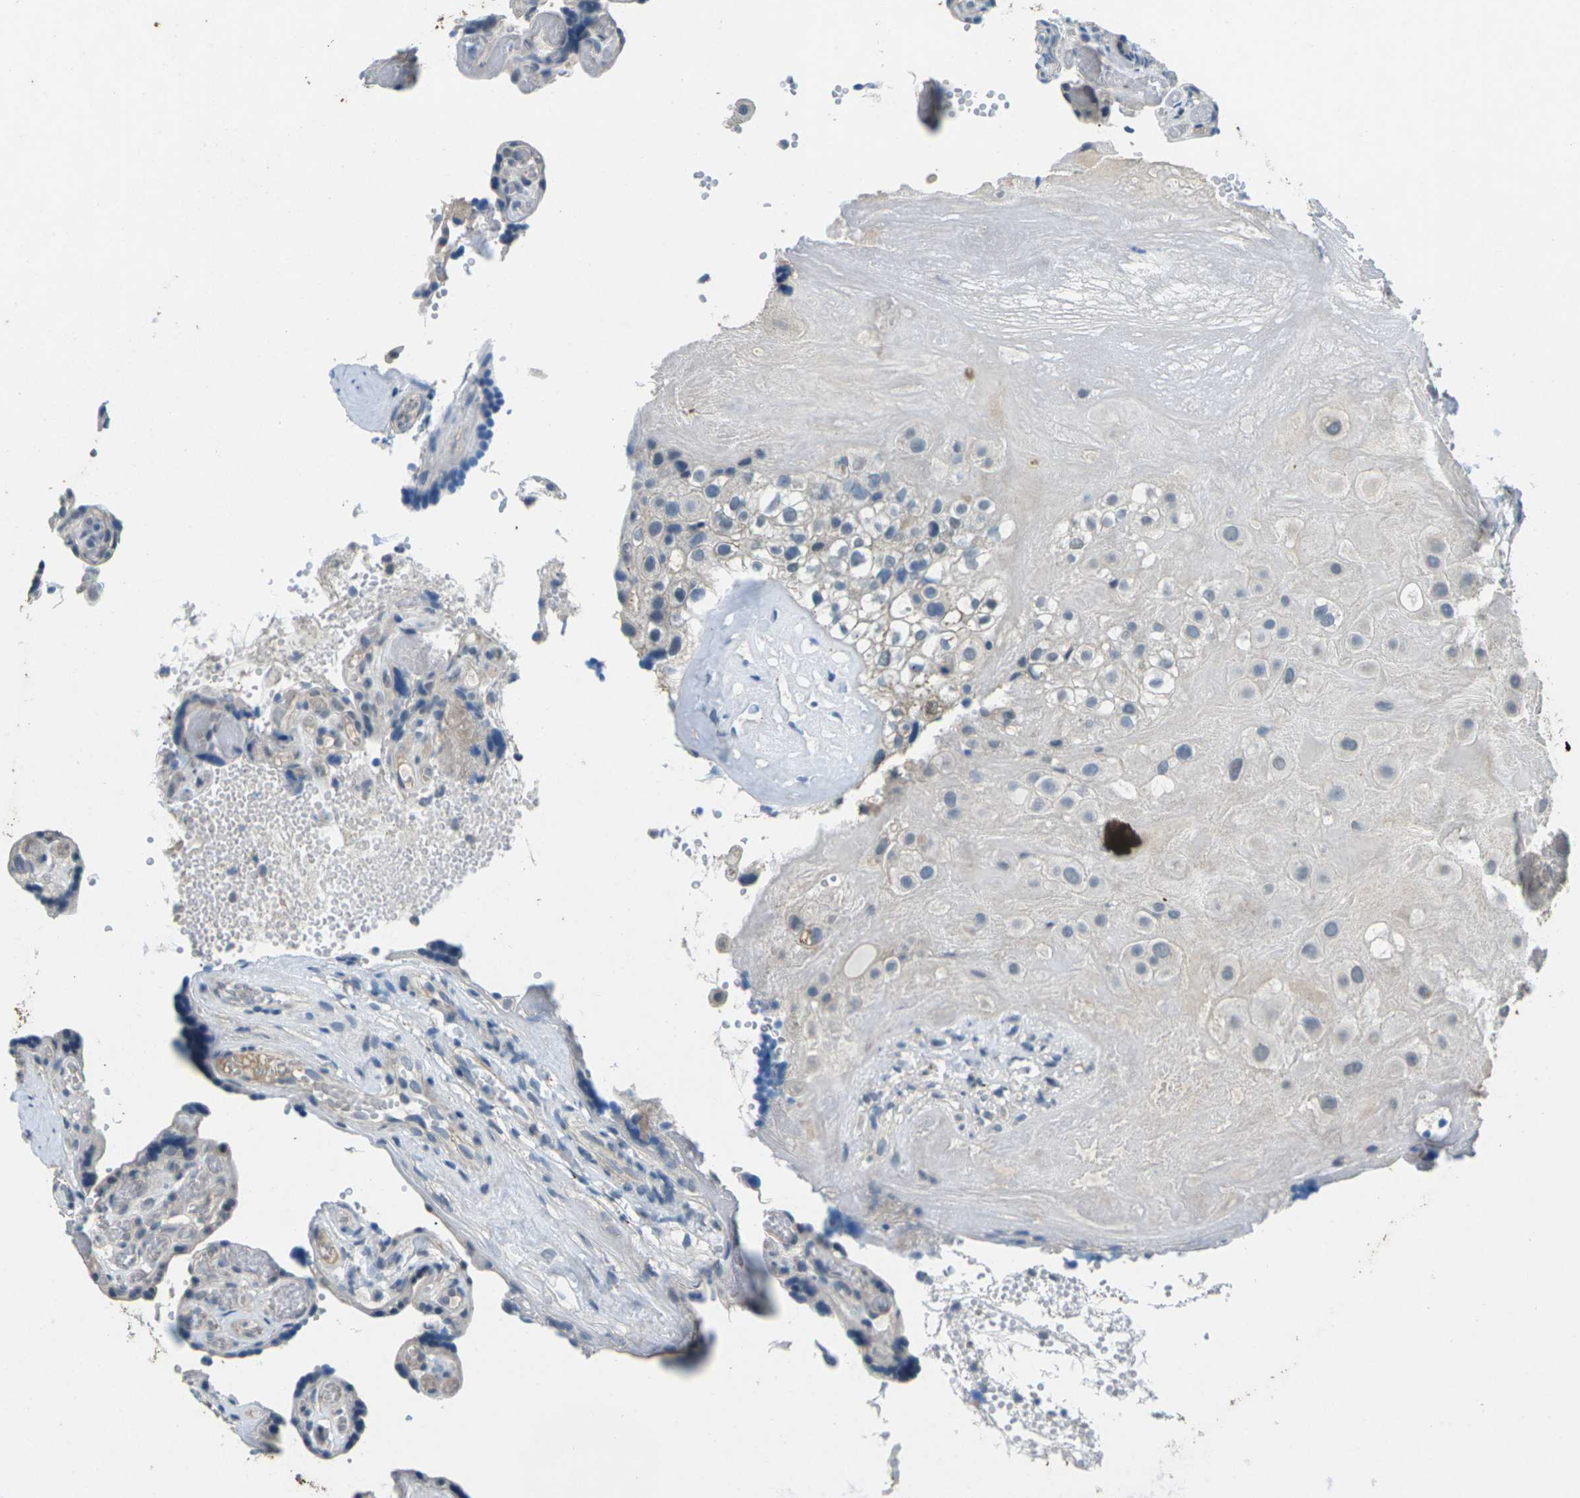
{"staining": {"intensity": "negative", "quantity": "none", "location": "none"}, "tissue": "placenta", "cell_type": "Decidual cells", "image_type": "normal", "snomed": [{"axis": "morphology", "description": "Normal tissue, NOS"}, {"axis": "topography", "description": "Placenta"}], "caption": "Decidual cells show no significant protein staining in unremarkable placenta.", "gene": "SIGLEC14", "patient": {"sex": "female", "age": 30}}